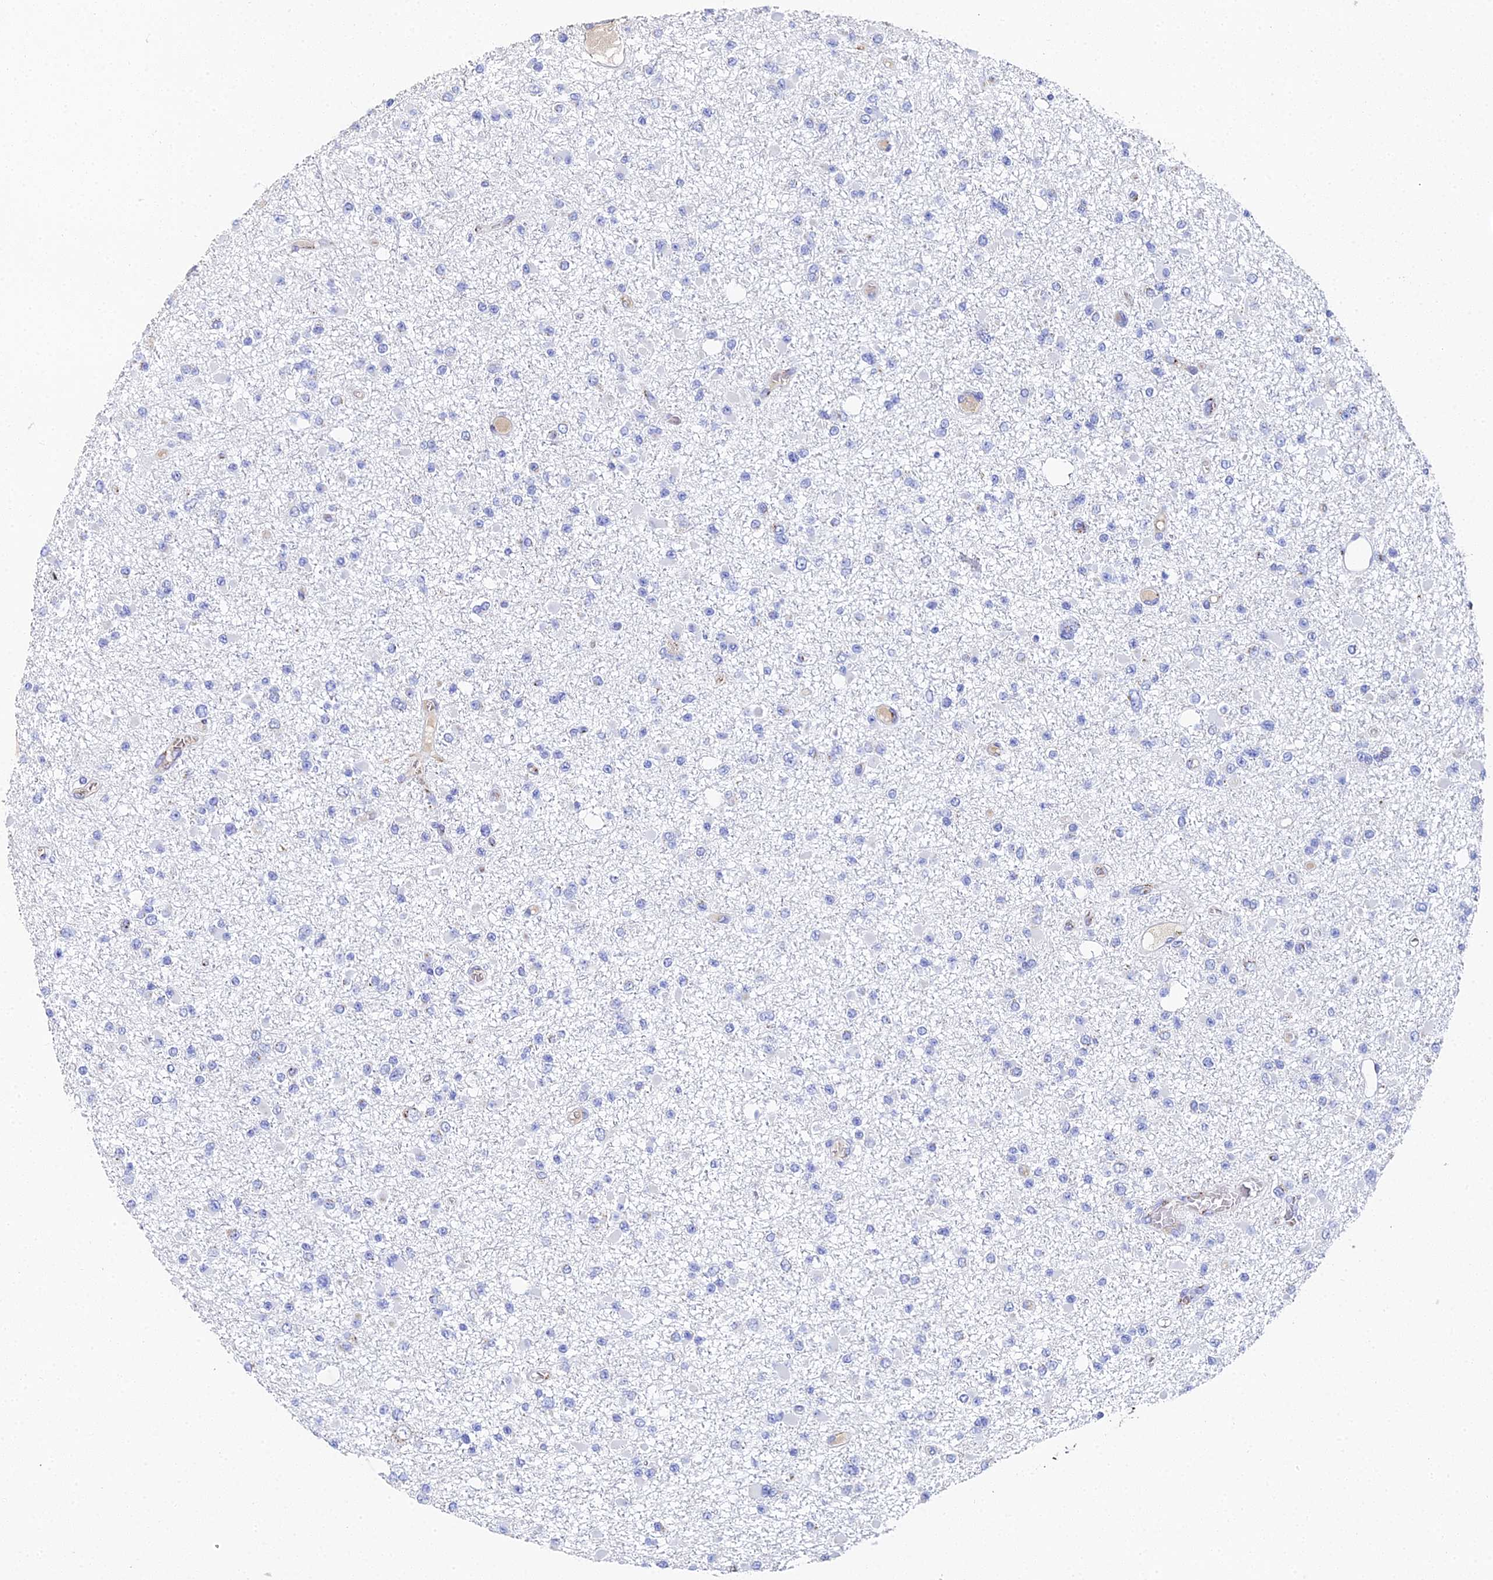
{"staining": {"intensity": "negative", "quantity": "none", "location": "none"}, "tissue": "glioma", "cell_type": "Tumor cells", "image_type": "cancer", "snomed": [{"axis": "morphology", "description": "Glioma, malignant, Low grade"}, {"axis": "topography", "description": "Brain"}], "caption": "The histopathology image shows no significant positivity in tumor cells of malignant low-grade glioma.", "gene": "ENSG00000268674", "patient": {"sex": "female", "age": 22}}